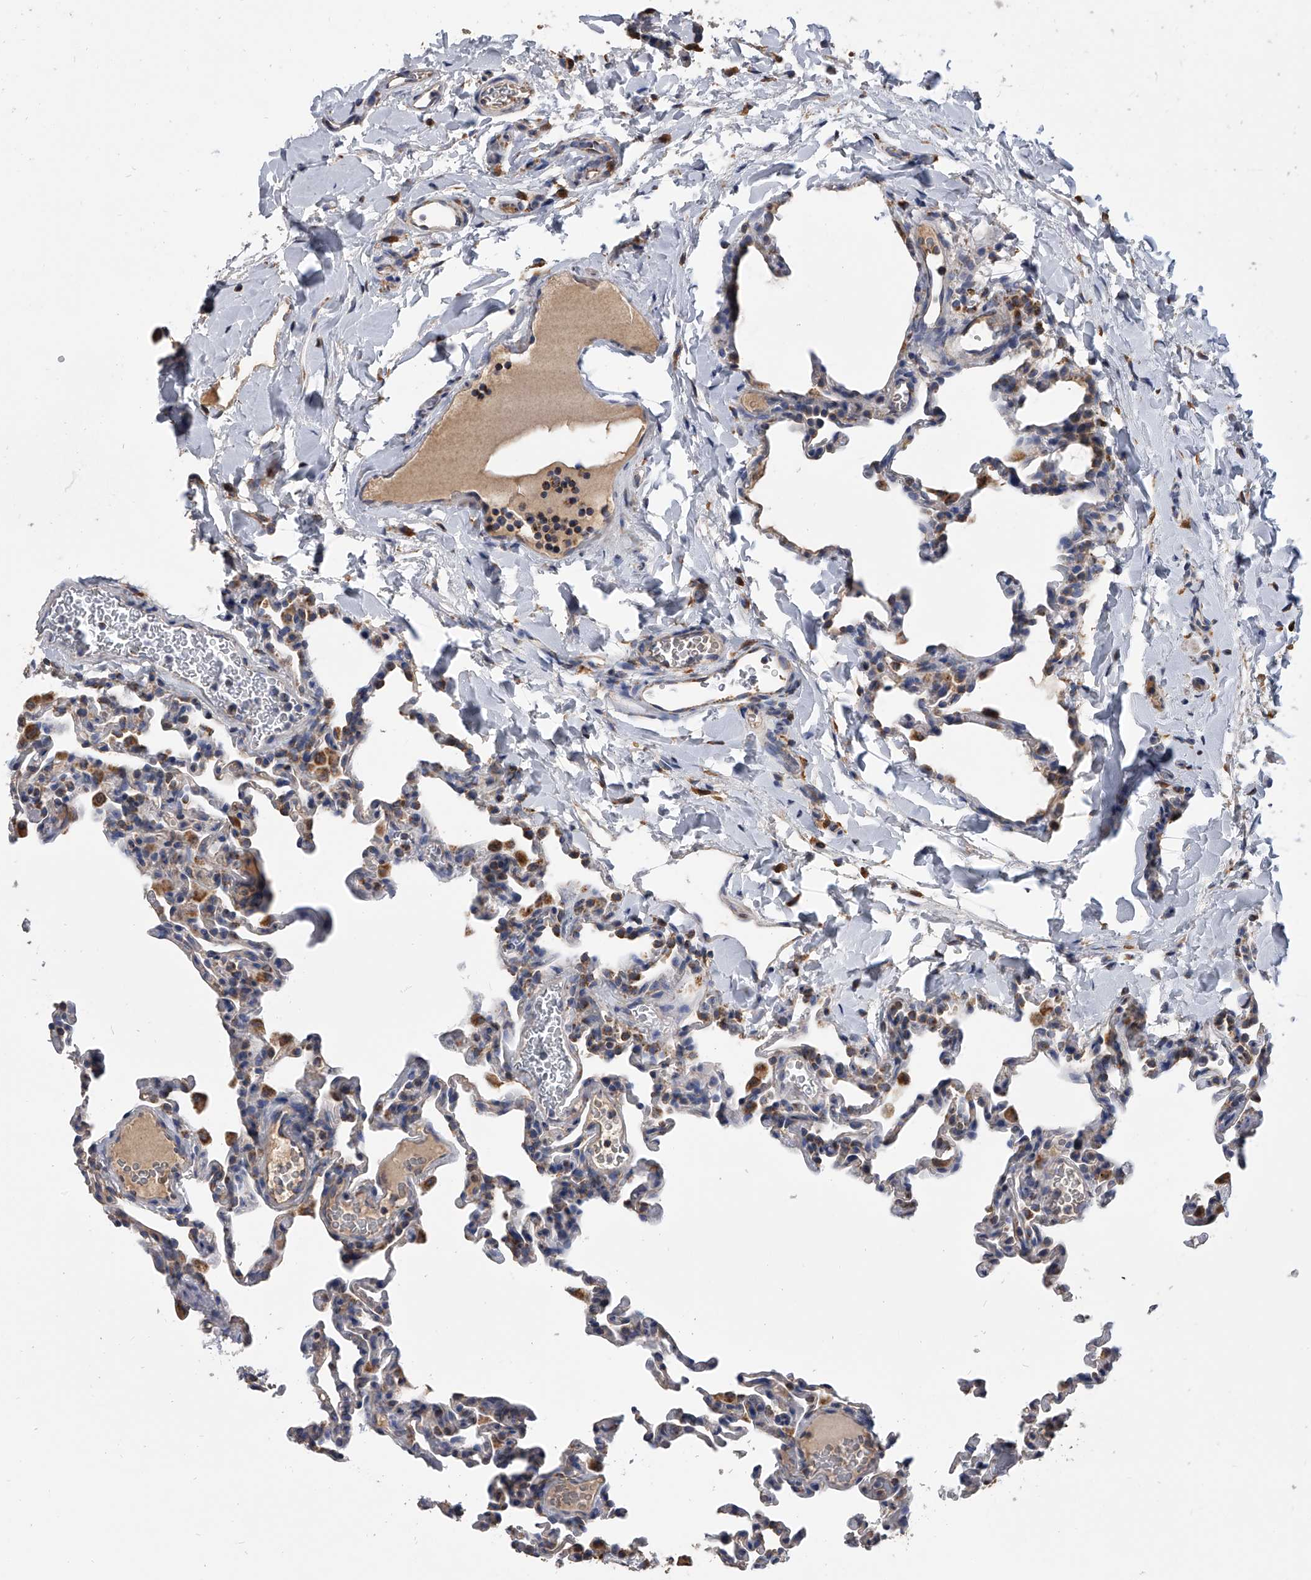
{"staining": {"intensity": "moderate", "quantity": "<25%", "location": "cytoplasmic/membranous"}, "tissue": "lung", "cell_type": "Alveolar cells", "image_type": "normal", "snomed": [{"axis": "morphology", "description": "Normal tissue, NOS"}, {"axis": "topography", "description": "Lung"}], "caption": "An IHC photomicrograph of normal tissue is shown. Protein staining in brown highlights moderate cytoplasmic/membranous positivity in lung within alveolar cells. (brown staining indicates protein expression, while blue staining denotes nuclei).", "gene": "MRPL28", "patient": {"sex": "male", "age": 20}}